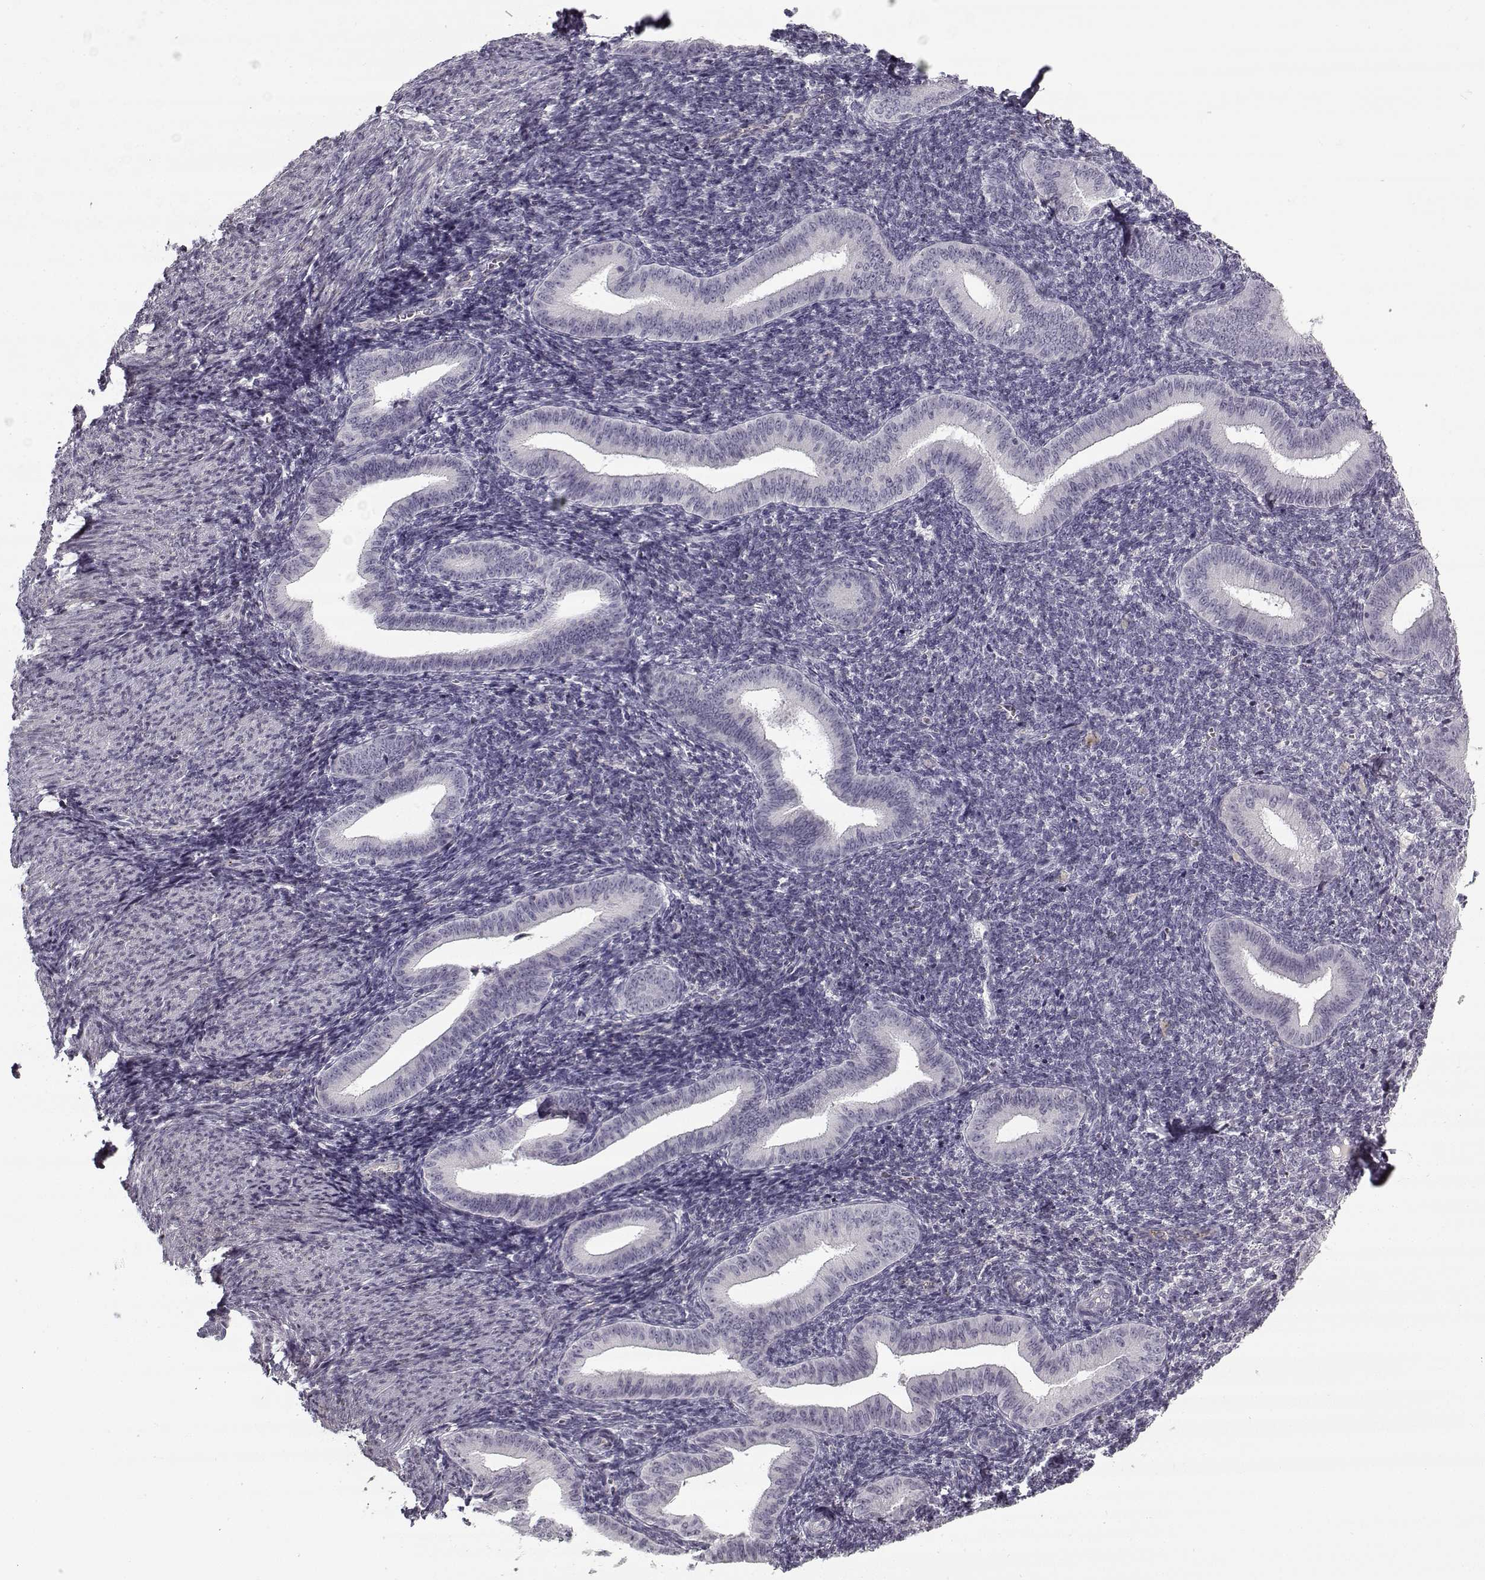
{"staining": {"intensity": "negative", "quantity": "none", "location": "none"}, "tissue": "endometrium", "cell_type": "Cells in endometrial stroma", "image_type": "normal", "snomed": [{"axis": "morphology", "description": "Normal tissue, NOS"}, {"axis": "topography", "description": "Endometrium"}], "caption": "Immunohistochemical staining of unremarkable human endometrium demonstrates no significant staining in cells in endometrial stroma. (DAB (3,3'-diaminobenzidine) immunohistochemistry visualized using brightfield microscopy, high magnification).", "gene": "SNCA", "patient": {"sex": "female", "age": 25}}